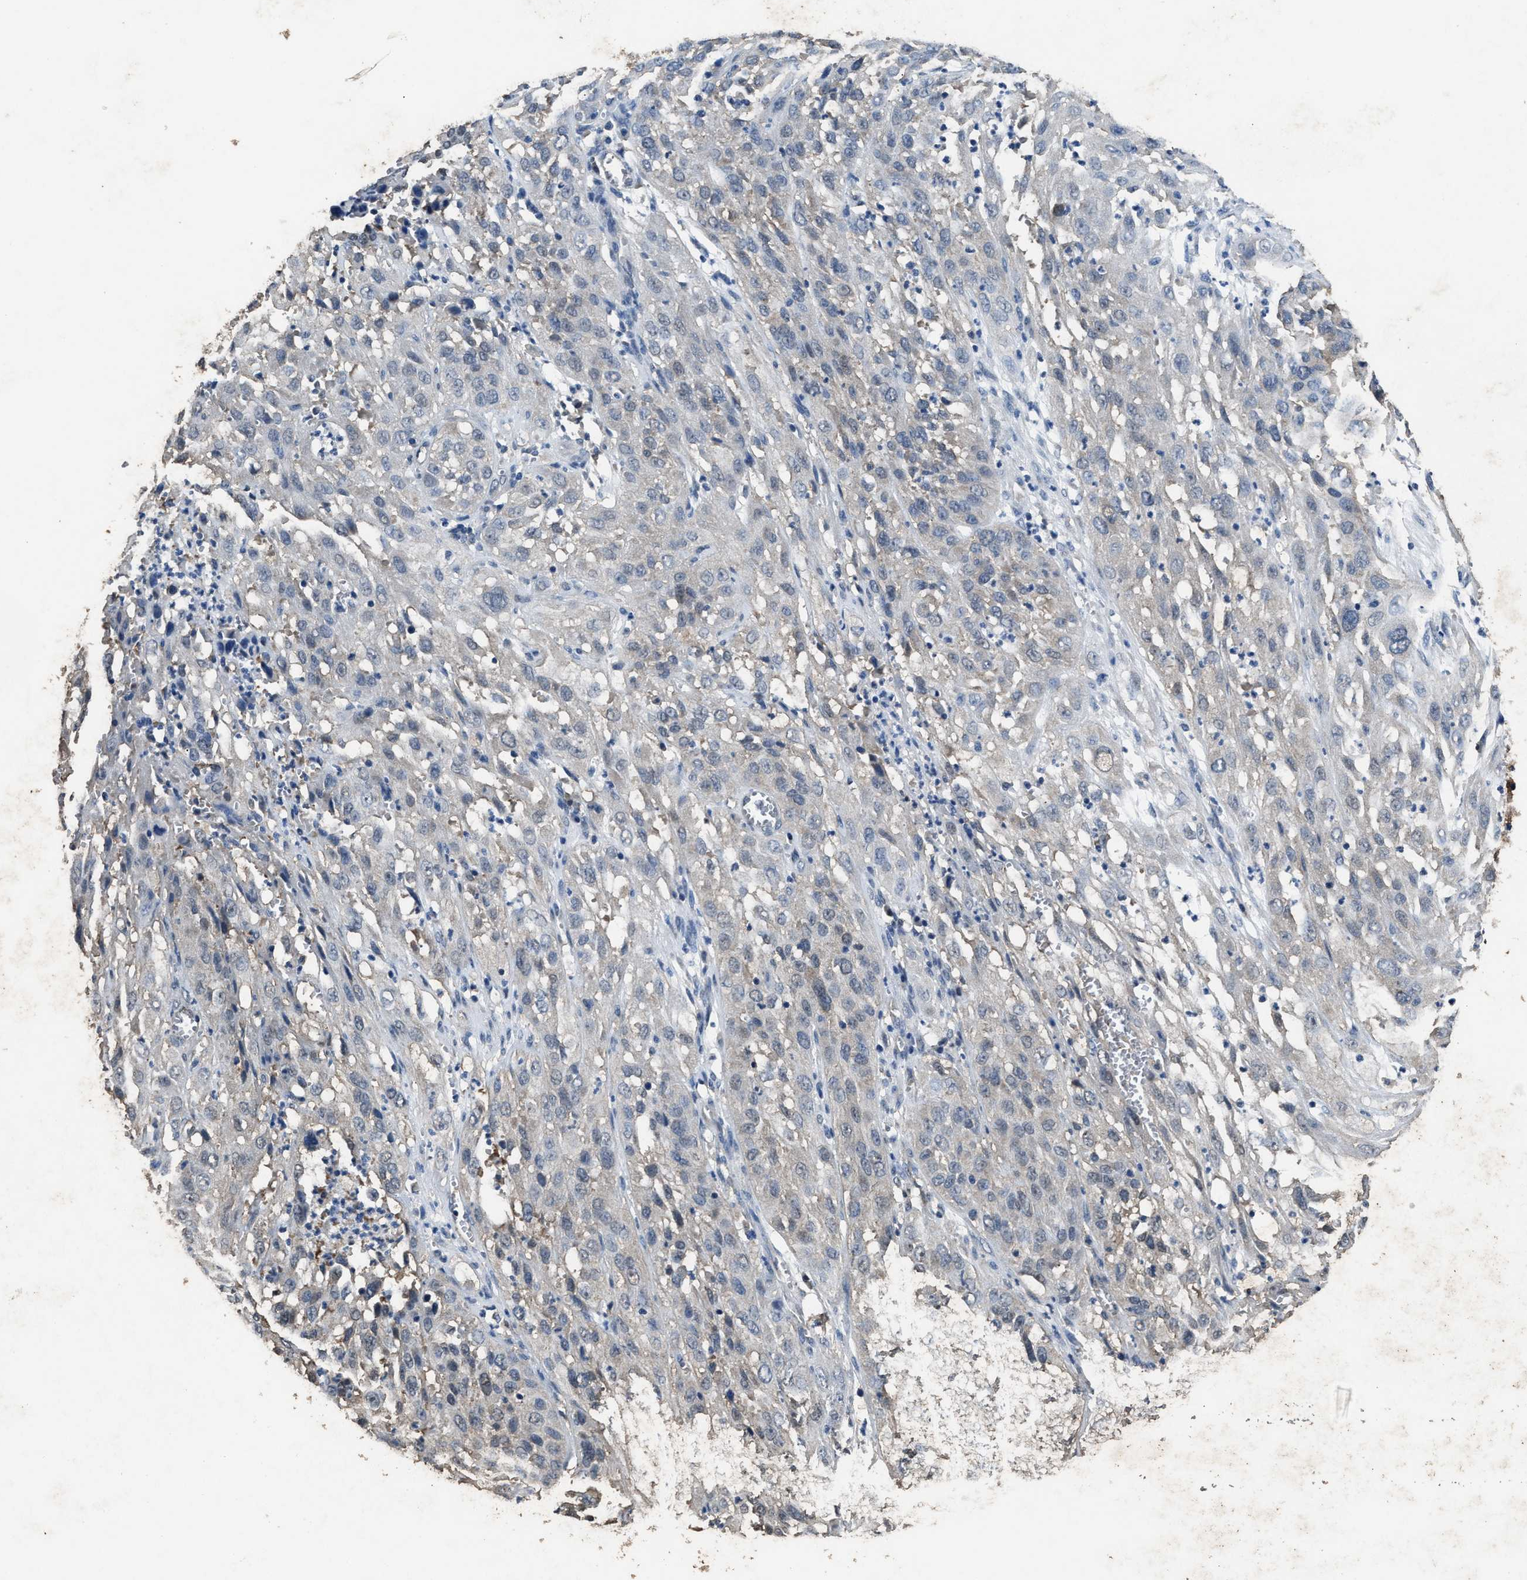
{"staining": {"intensity": "negative", "quantity": "none", "location": "none"}, "tissue": "cervical cancer", "cell_type": "Tumor cells", "image_type": "cancer", "snomed": [{"axis": "morphology", "description": "Squamous cell carcinoma, NOS"}, {"axis": "topography", "description": "Cervix"}], "caption": "This is an immunohistochemistry image of human cervical cancer. There is no positivity in tumor cells.", "gene": "YWHAE", "patient": {"sex": "female", "age": 32}}